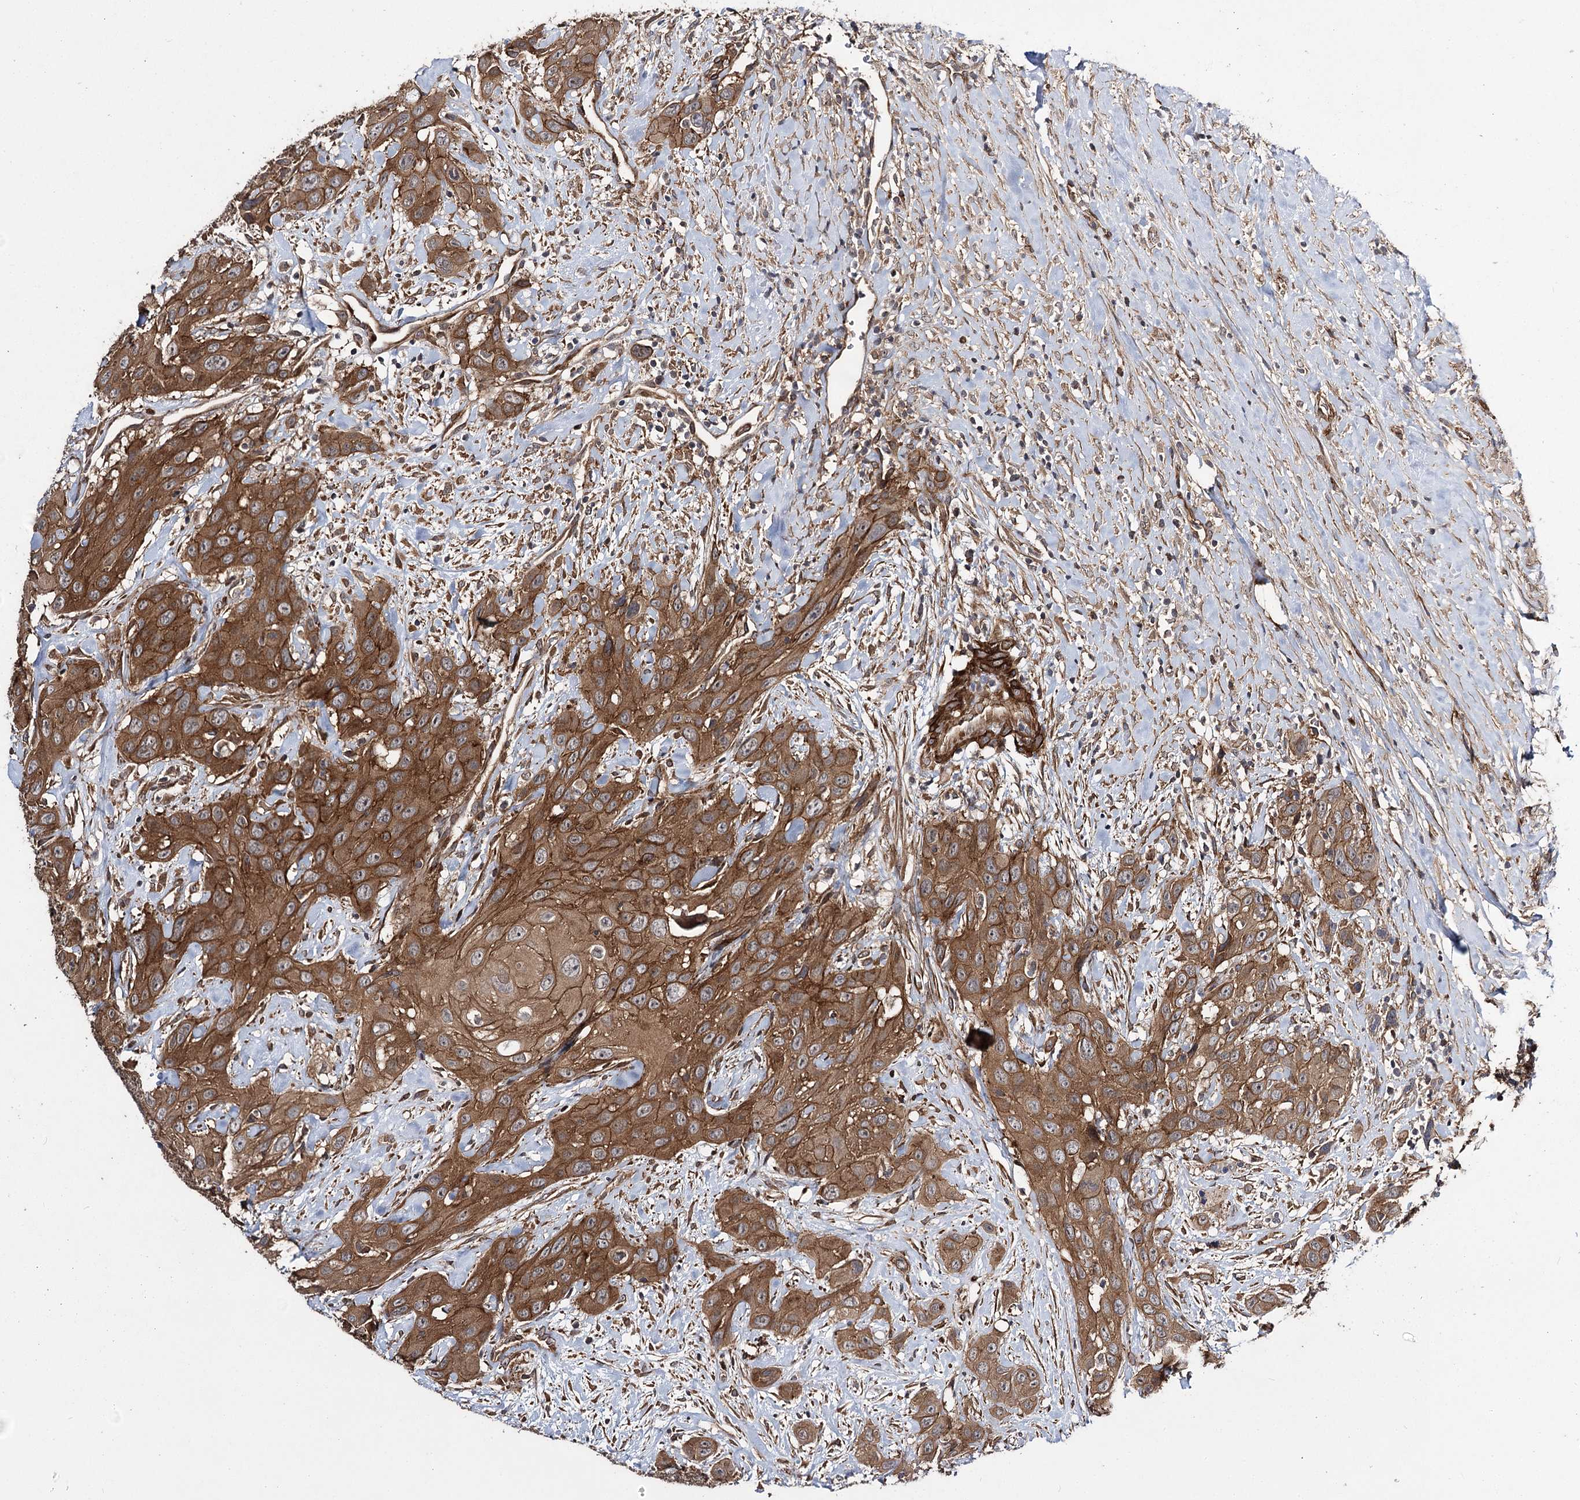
{"staining": {"intensity": "strong", "quantity": ">75%", "location": "cytoplasmic/membranous"}, "tissue": "head and neck cancer", "cell_type": "Tumor cells", "image_type": "cancer", "snomed": [{"axis": "morphology", "description": "Squamous cell carcinoma, NOS"}, {"axis": "topography", "description": "Head-Neck"}], "caption": "Head and neck cancer (squamous cell carcinoma) stained with a protein marker shows strong staining in tumor cells.", "gene": "MYO1C", "patient": {"sex": "male", "age": 81}}